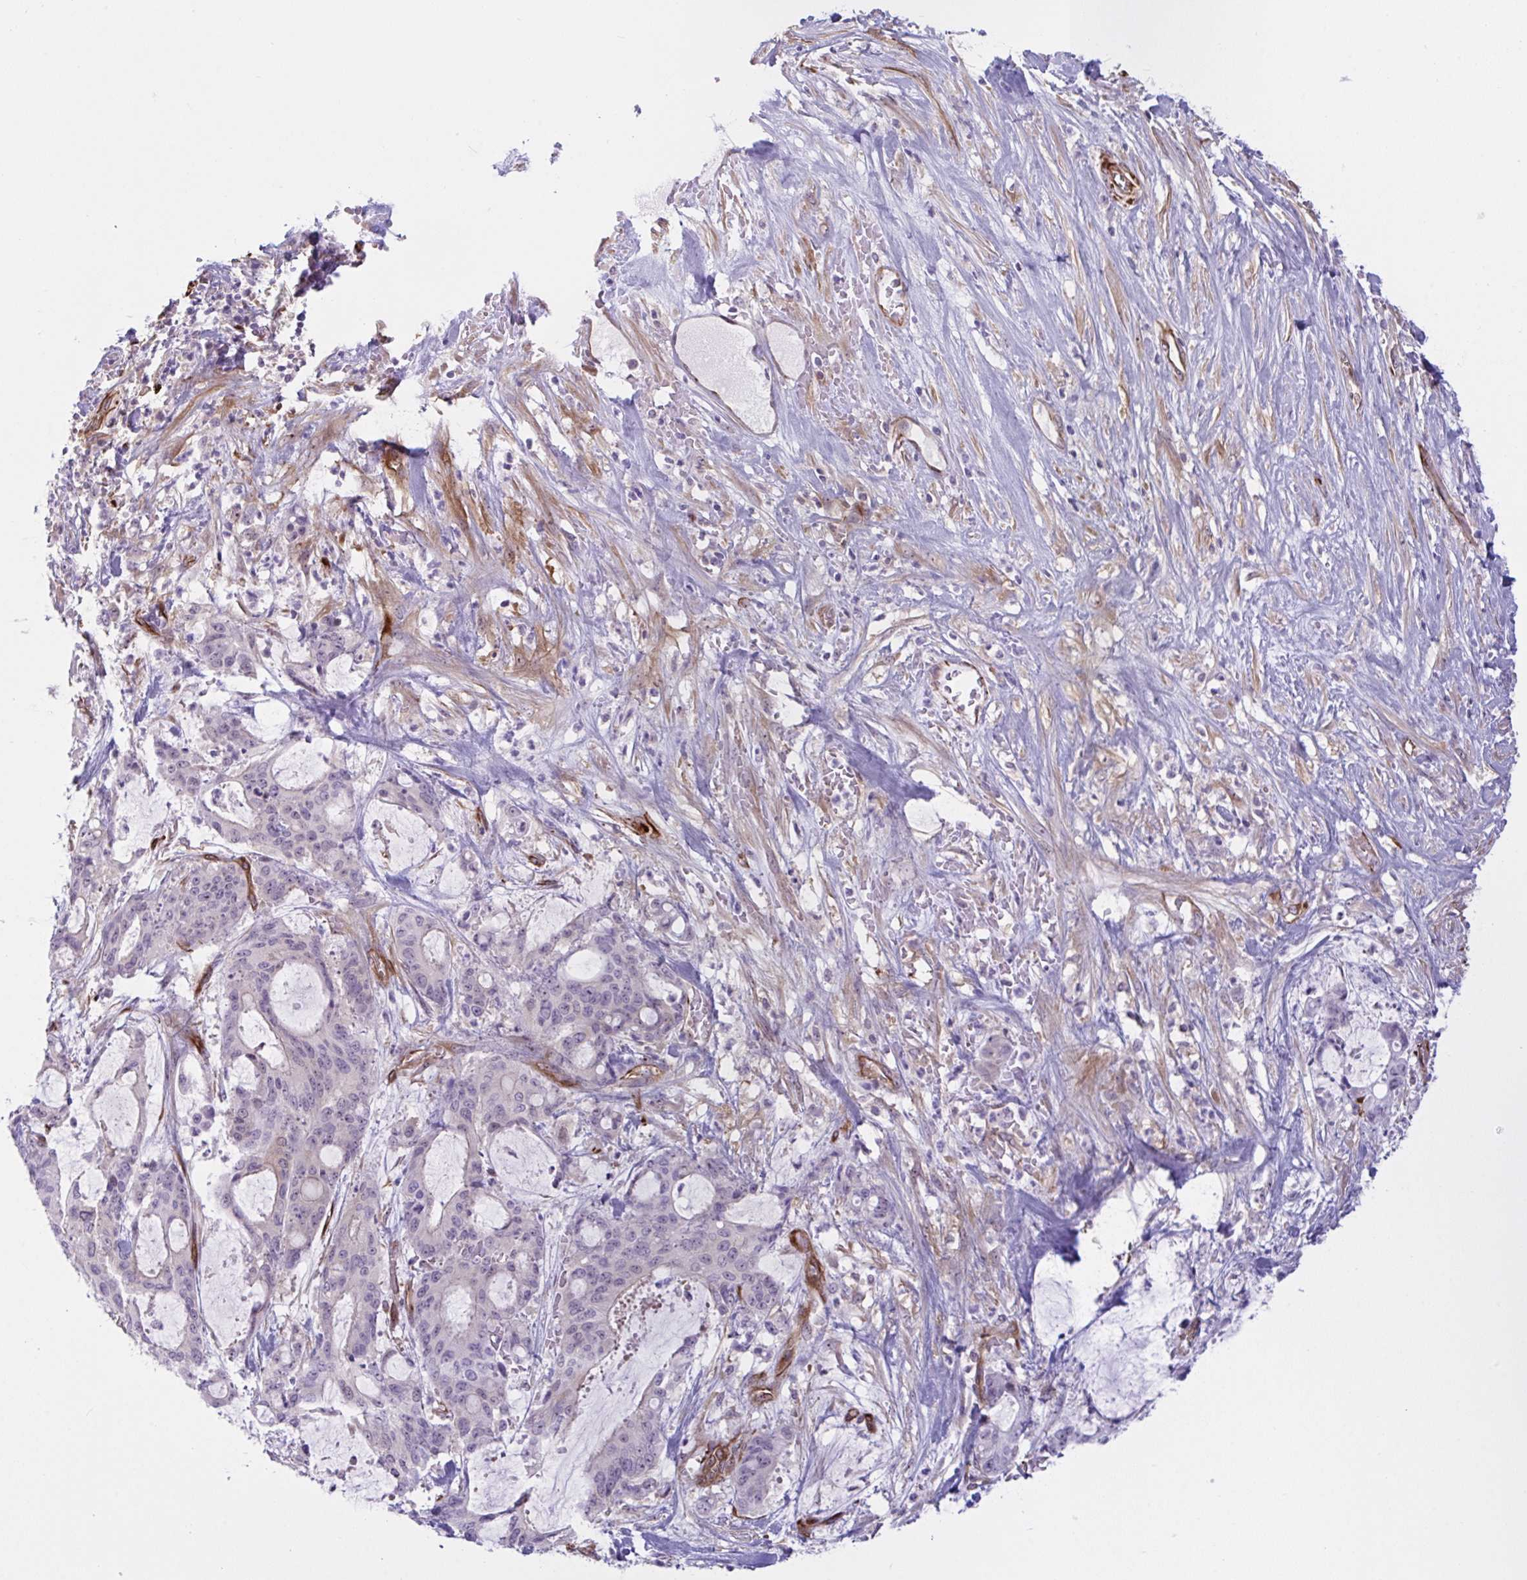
{"staining": {"intensity": "negative", "quantity": "none", "location": "none"}, "tissue": "liver cancer", "cell_type": "Tumor cells", "image_type": "cancer", "snomed": [{"axis": "morphology", "description": "Normal tissue, NOS"}, {"axis": "morphology", "description": "Cholangiocarcinoma"}, {"axis": "topography", "description": "Liver"}, {"axis": "topography", "description": "Peripheral nerve tissue"}], "caption": "Liver cancer stained for a protein using immunohistochemistry exhibits no staining tumor cells.", "gene": "PRRT4", "patient": {"sex": "female", "age": 73}}